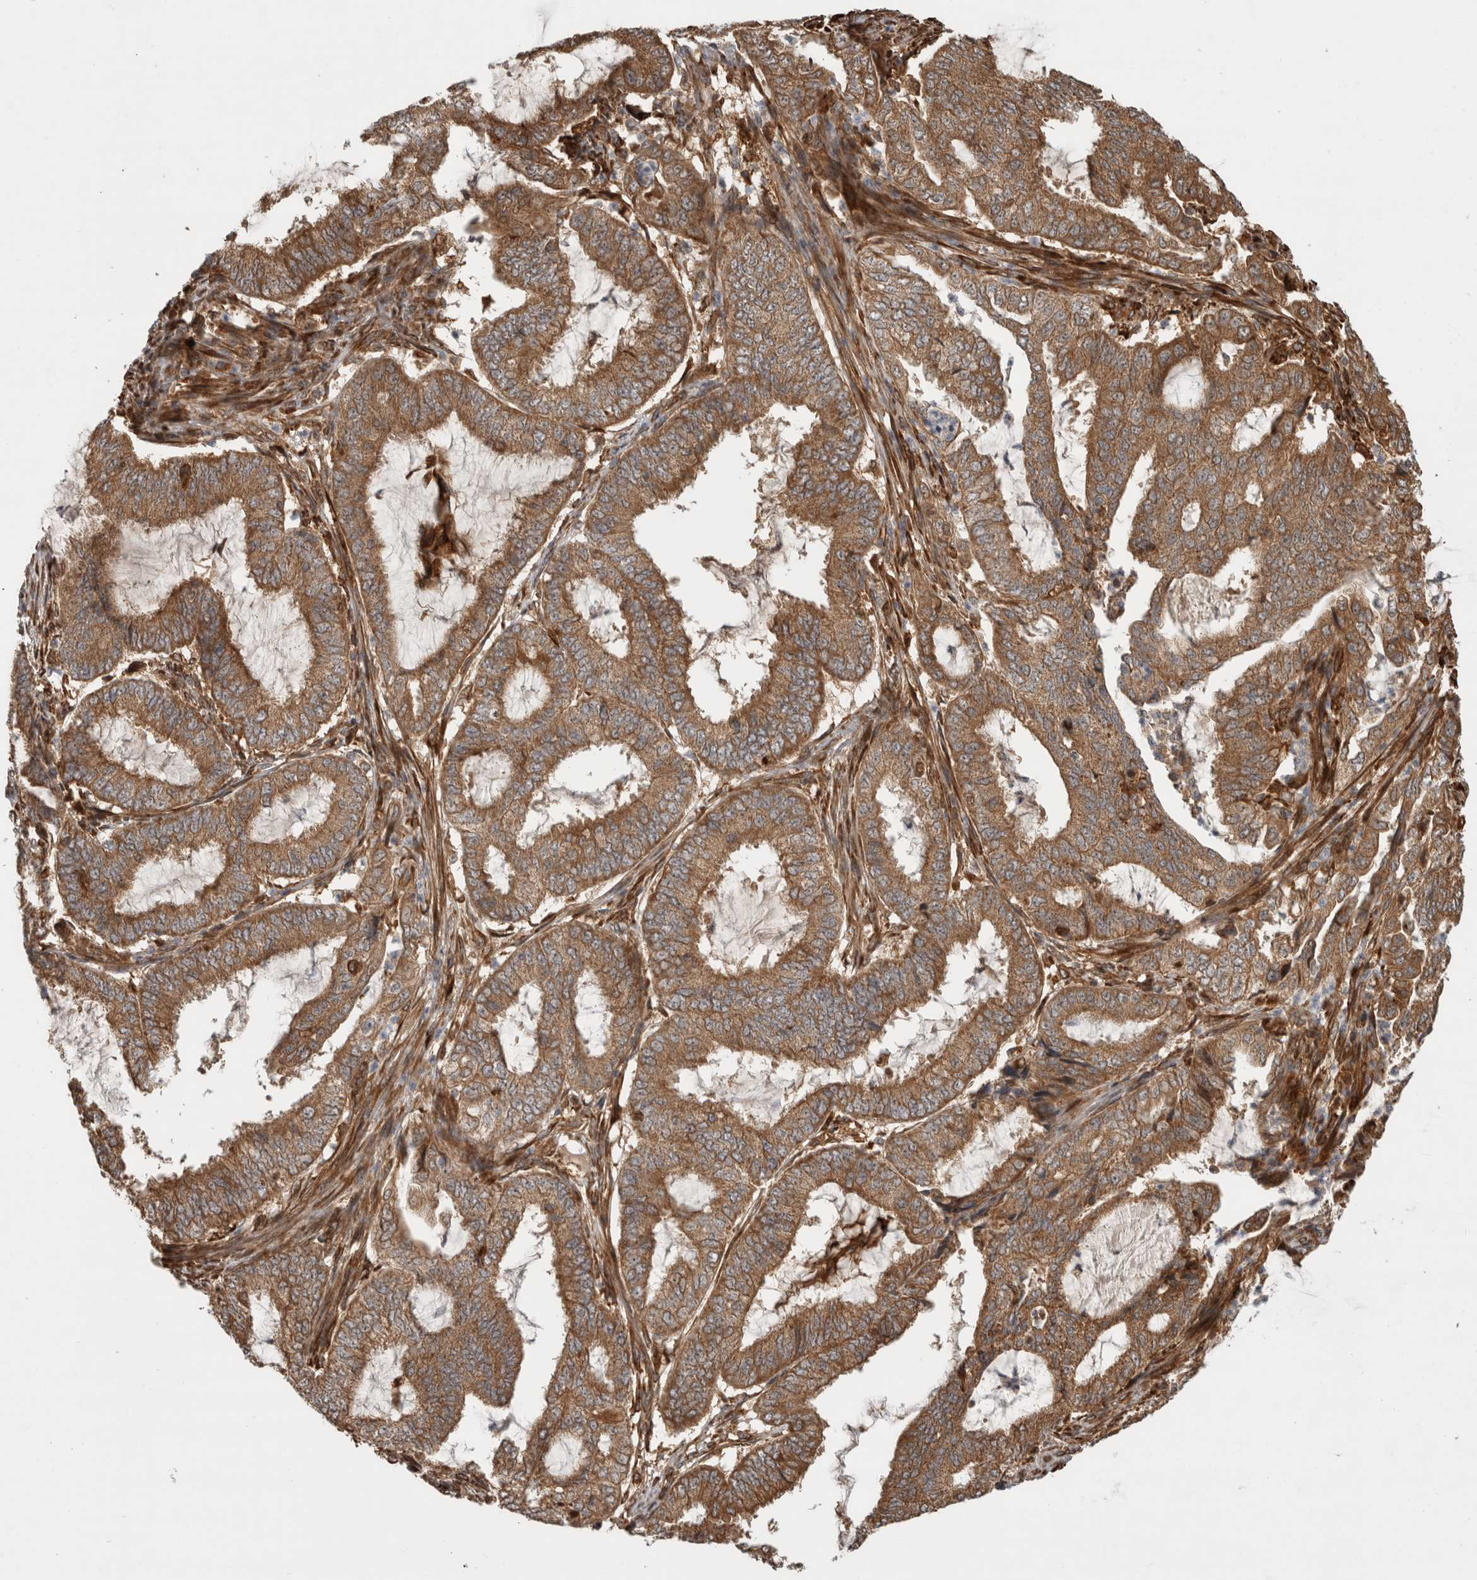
{"staining": {"intensity": "moderate", "quantity": ">75%", "location": "cytoplasmic/membranous"}, "tissue": "endometrial cancer", "cell_type": "Tumor cells", "image_type": "cancer", "snomed": [{"axis": "morphology", "description": "Adenocarcinoma, NOS"}, {"axis": "topography", "description": "Endometrium"}], "caption": "Endometrial adenocarcinoma stained with a brown dye shows moderate cytoplasmic/membranous positive staining in about >75% of tumor cells.", "gene": "TUBD1", "patient": {"sex": "female", "age": 51}}